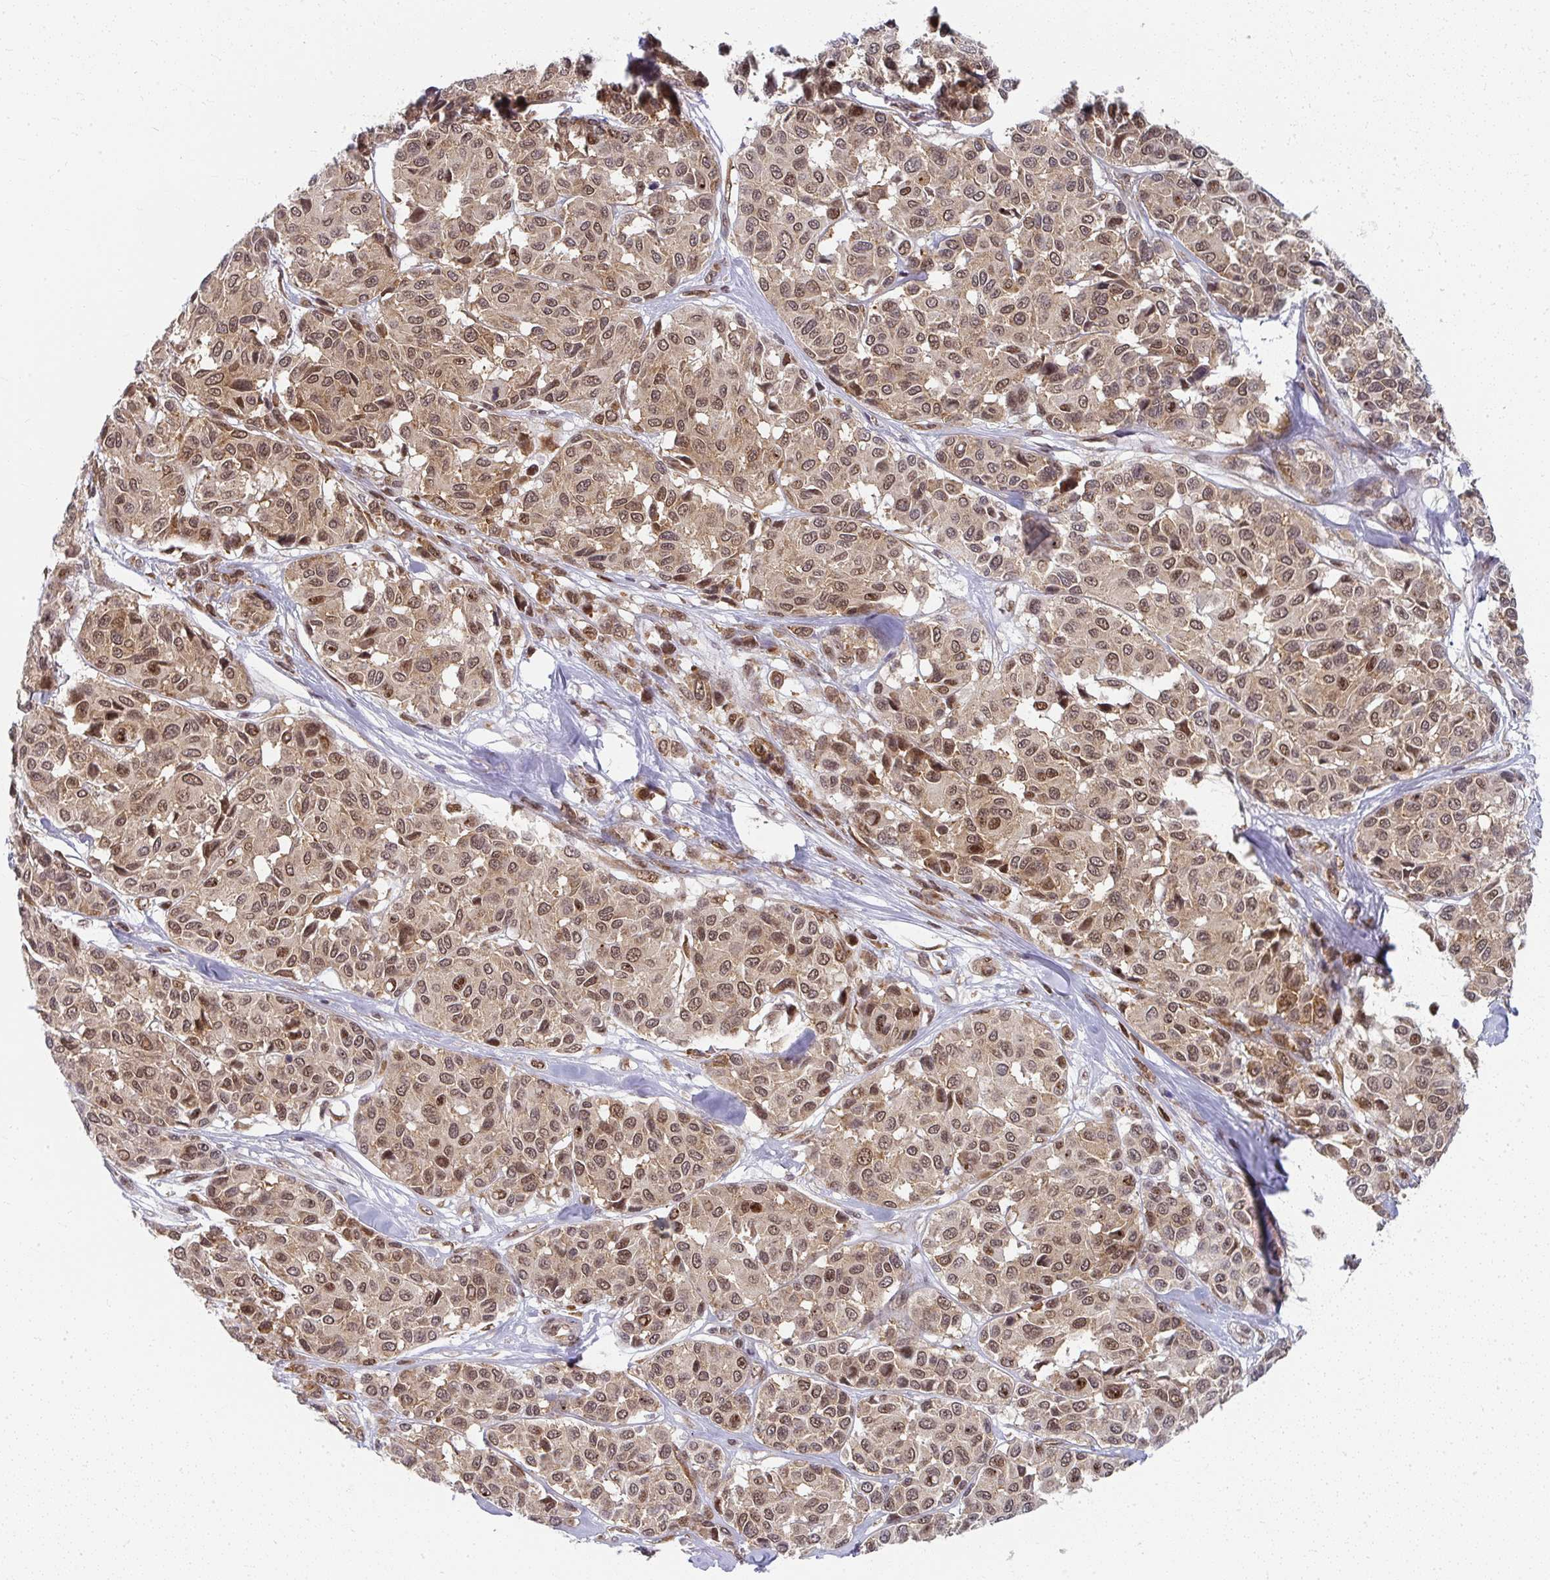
{"staining": {"intensity": "moderate", "quantity": ">75%", "location": "nuclear"}, "tissue": "melanoma", "cell_type": "Tumor cells", "image_type": "cancer", "snomed": [{"axis": "morphology", "description": "Malignant melanoma, NOS"}, {"axis": "topography", "description": "Skin"}], "caption": "Malignant melanoma stained with immunohistochemistry exhibits moderate nuclear staining in about >75% of tumor cells. (IHC, brightfield microscopy, high magnification).", "gene": "SYNCRIP", "patient": {"sex": "female", "age": 66}}